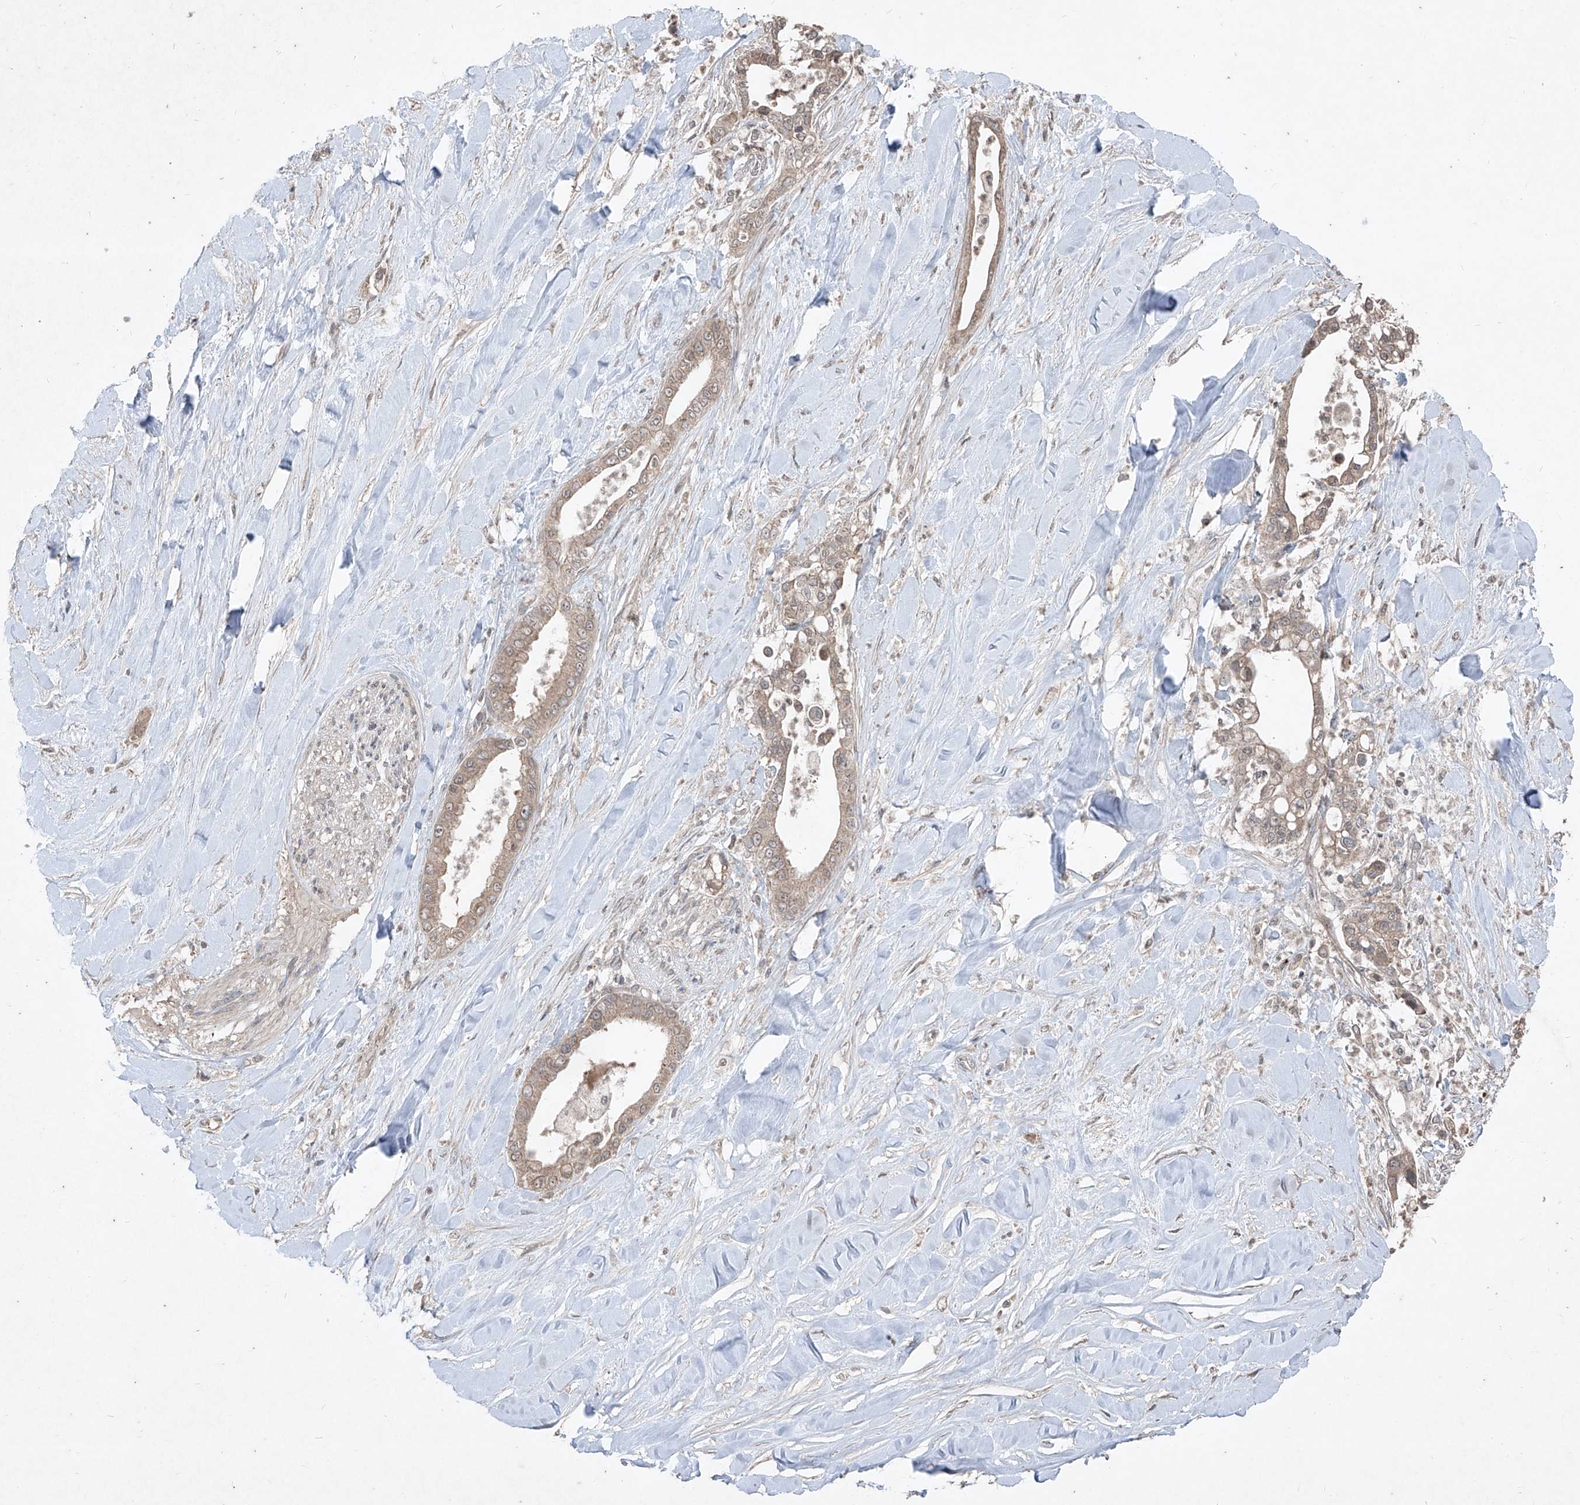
{"staining": {"intensity": "moderate", "quantity": ">75%", "location": "cytoplasmic/membranous"}, "tissue": "liver cancer", "cell_type": "Tumor cells", "image_type": "cancer", "snomed": [{"axis": "morphology", "description": "Cholangiocarcinoma"}, {"axis": "topography", "description": "Liver"}], "caption": "Immunohistochemical staining of liver cancer (cholangiocarcinoma) shows moderate cytoplasmic/membranous protein expression in about >75% of tumor cells.", "gene": "ABCD3", "patient": {"sex": "female", "age": 54}}